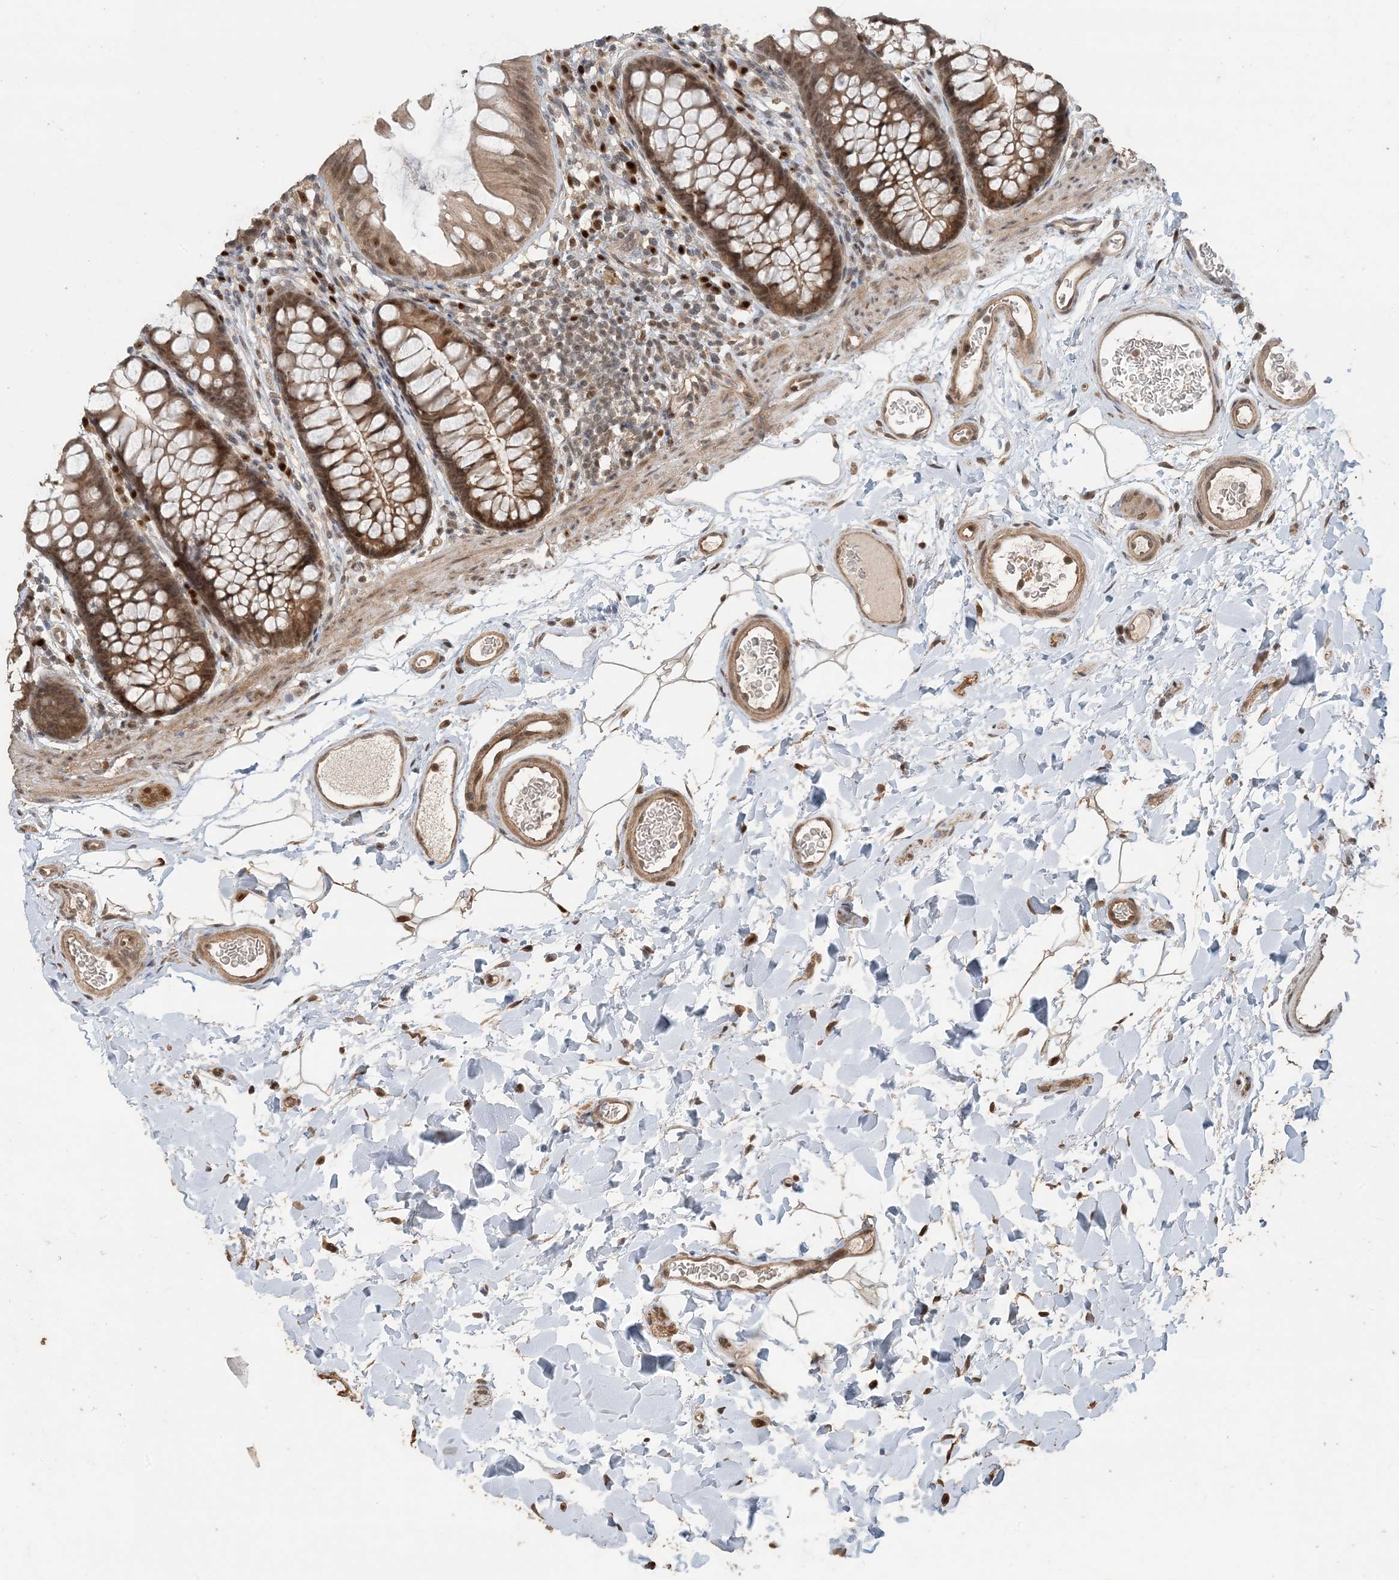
{"staining": {"intensity": "moderate", "quantity": ">75%", "location": "cytoplasmic/membranous,nuclear"}, "tissue": "colon", "cell_type": "Endothelial cells", "image_type": "normal", "snomed": [{"axis": "morphology", "description": "Normal tissue, NOS"}, {"axis": "topography", "description": "Colon"}], "caption": "Brown immunohistochemical staining in benign colon demonstrates moderate cytoplasmic/membranous,nuclear expression in about >75% of endothelial cells.", "gene": "ATP13A2", "patient": {"sex": "female", "age": 62}}